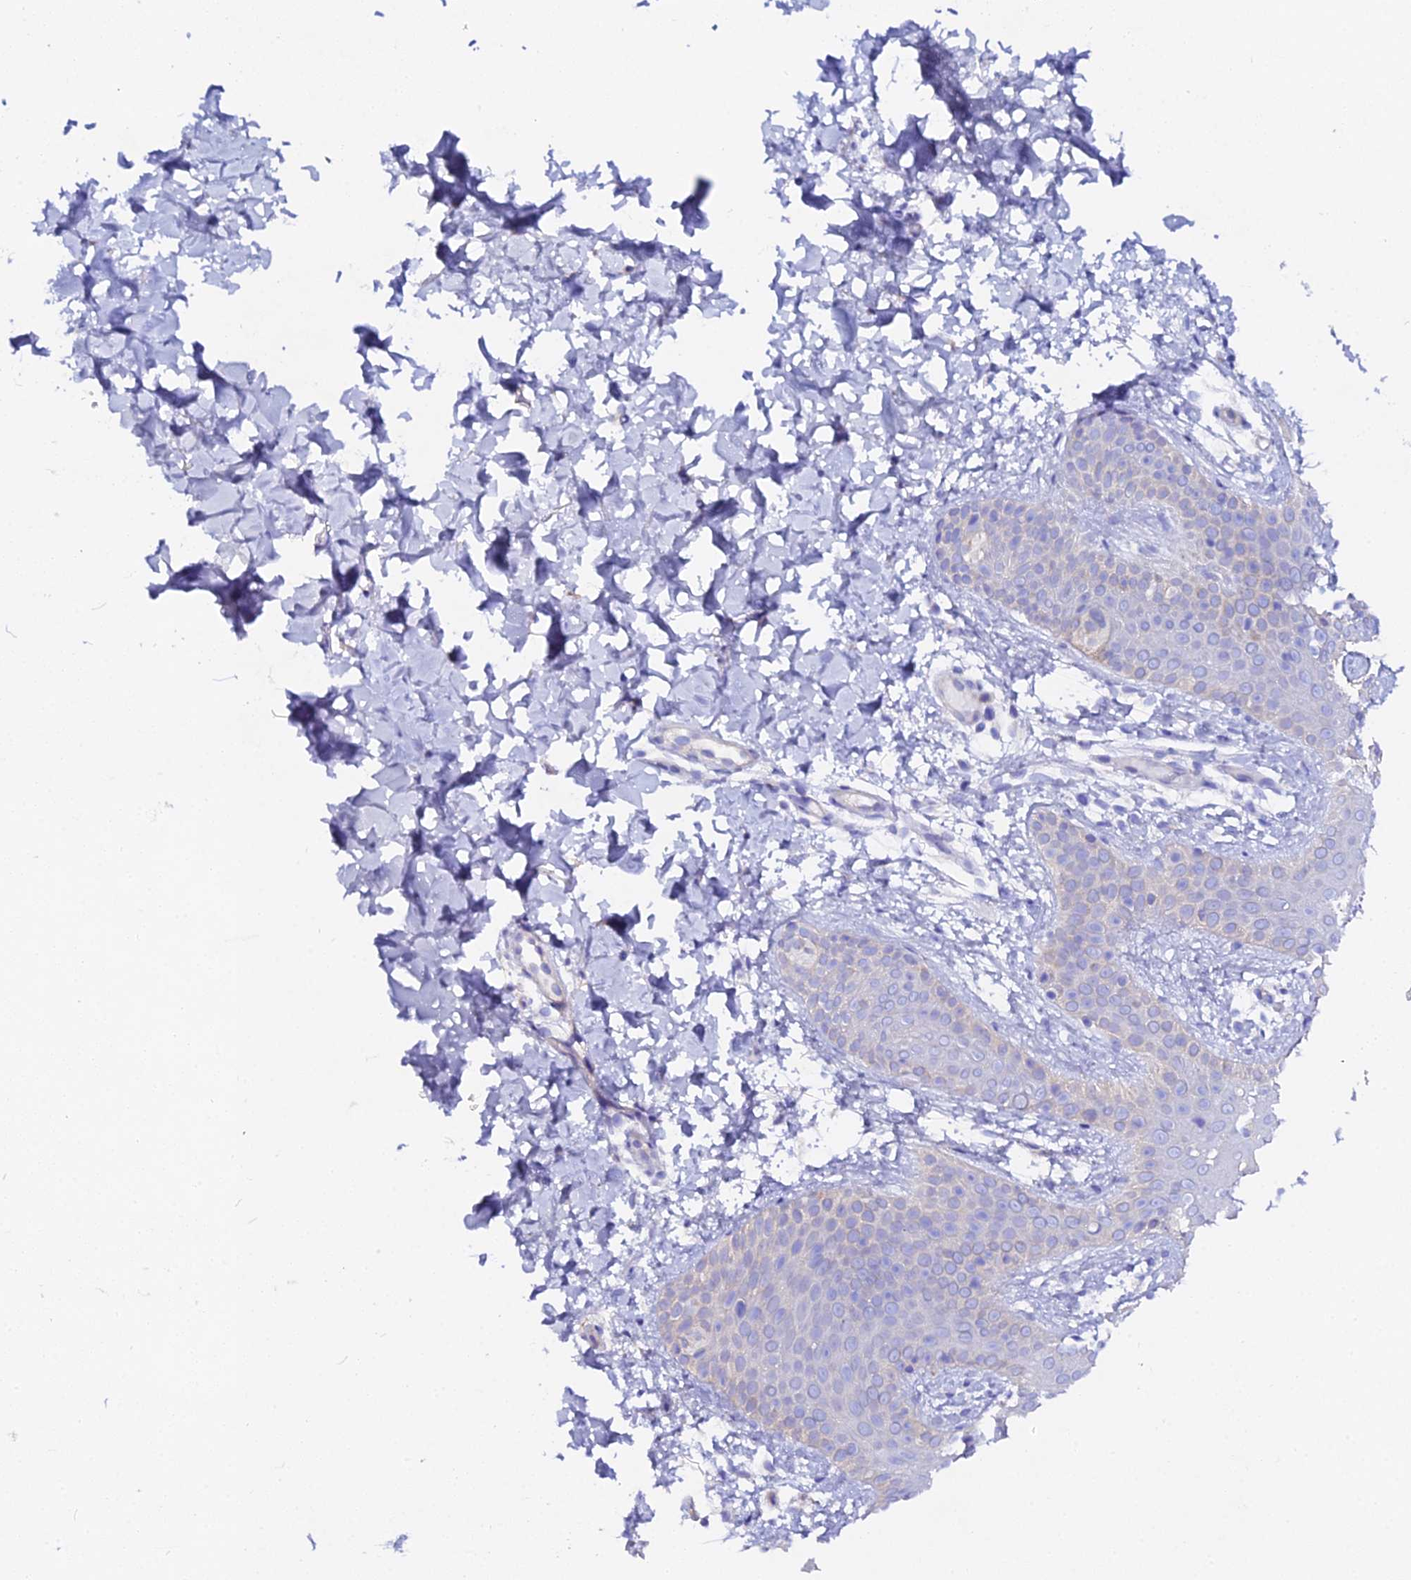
{"staining": {"intensity": "moderate", "quantity": ">75%", "location": "cytoplasmic/membranous"}, "tissue": "skin", "cell_type": "Fibroblasts", "image_type": "normal", "snomed": [{"axis": "morphology", "description": "Normal tissue, NOS"}, {"axis": "topography", "description": "Skin"}], "caption": "This is a histology image of immunohistochemistry (IHC) staining of normal skin, which shows moderate staining in the cytoplasmic/membranous of fibroblasts.", "gene": "CFAP45", "patient": {"sex": "male", "age": 36}}